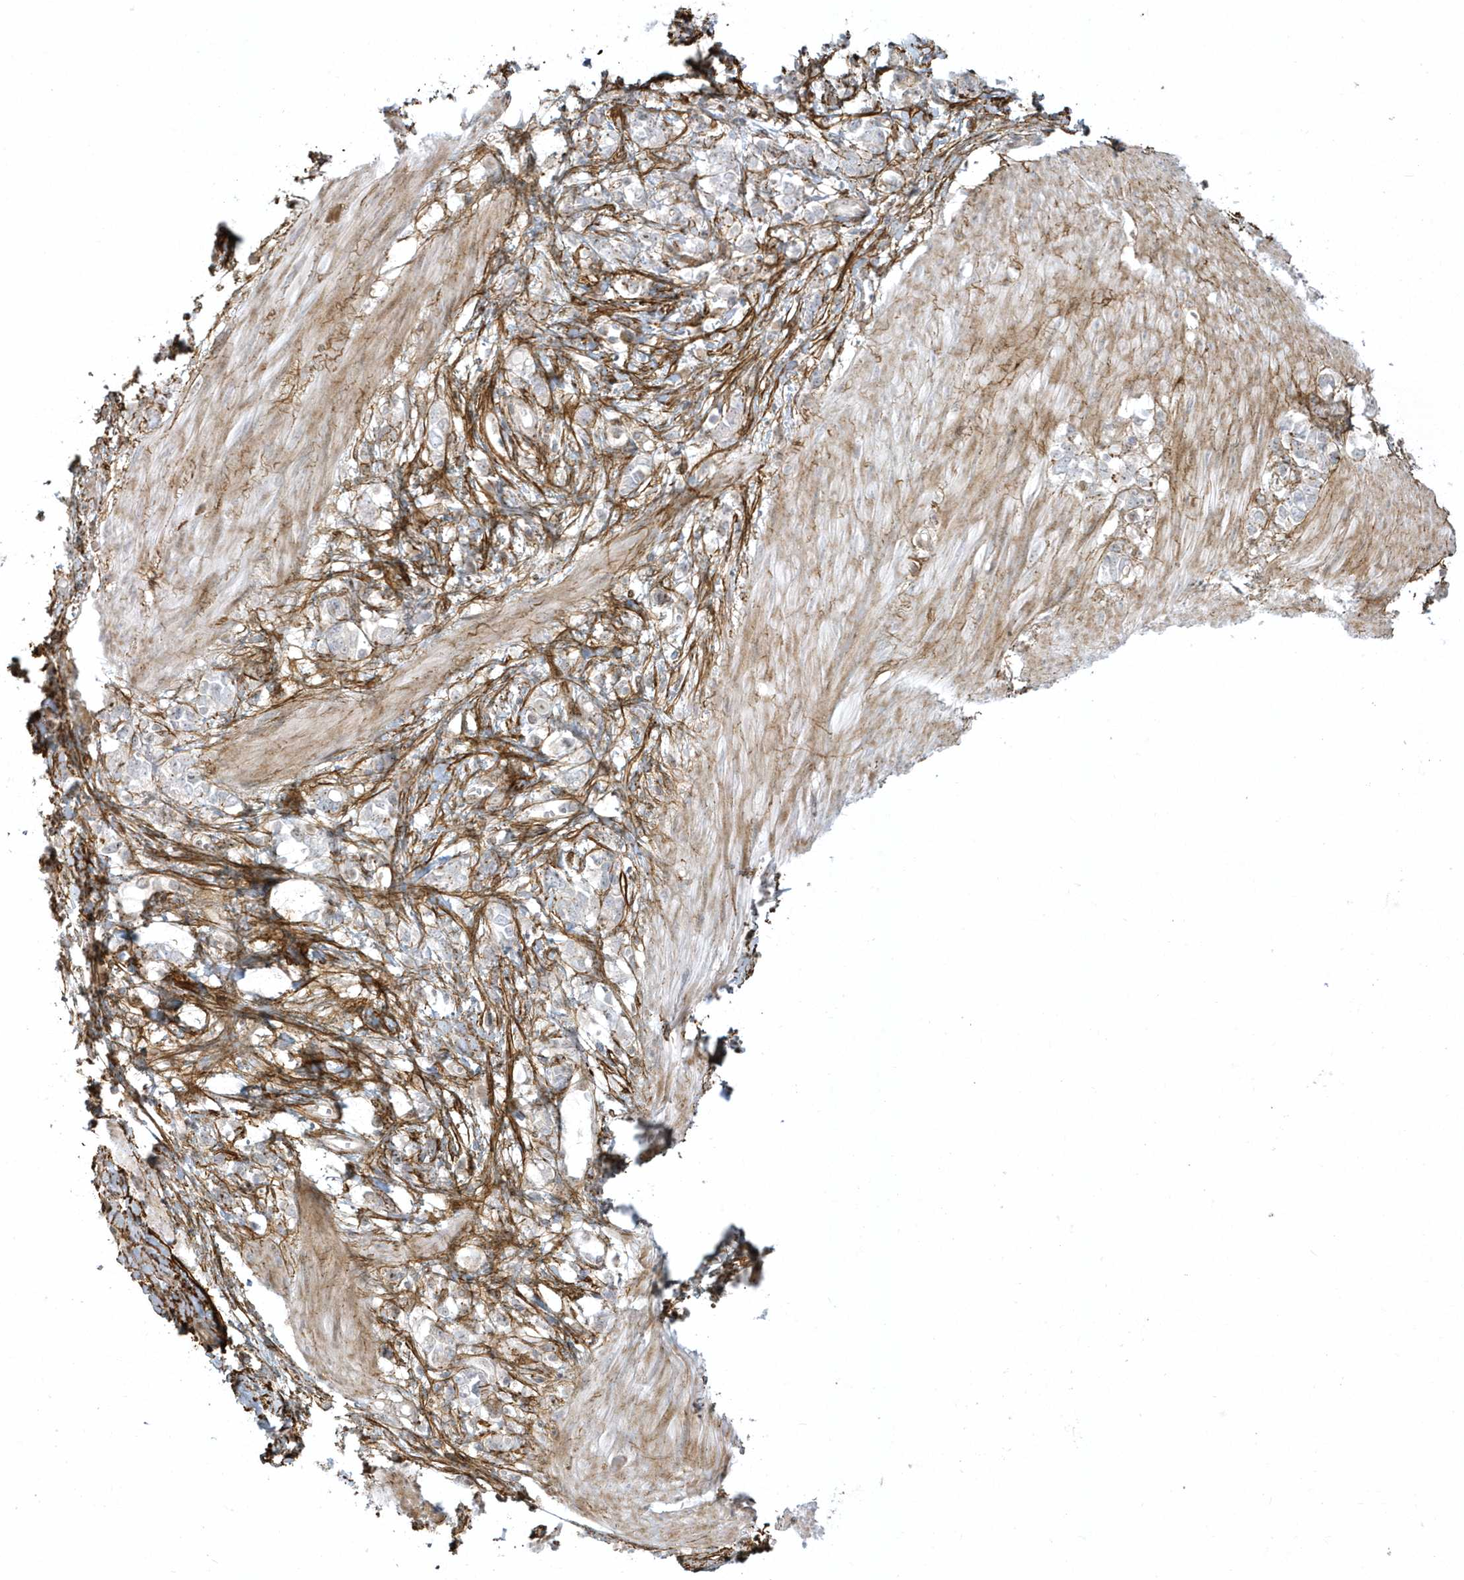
{"staining": {"intensity": "negative", "quantity": "none", "location": "none"}, "tissue": "stomach cancer", "cell_type": "Tumor cells", "image_type": "cancer", "snomed": [{"axis": "morphology", "description": "Adenocarcinoma, NOS"}, {"axis": "topography", "description": "Stomach"}], "caption": "There is no significant expression in tumor cells of stomach cancer.", "gene": "MASP2", "patient": {"sex": "female", "age": 76}}